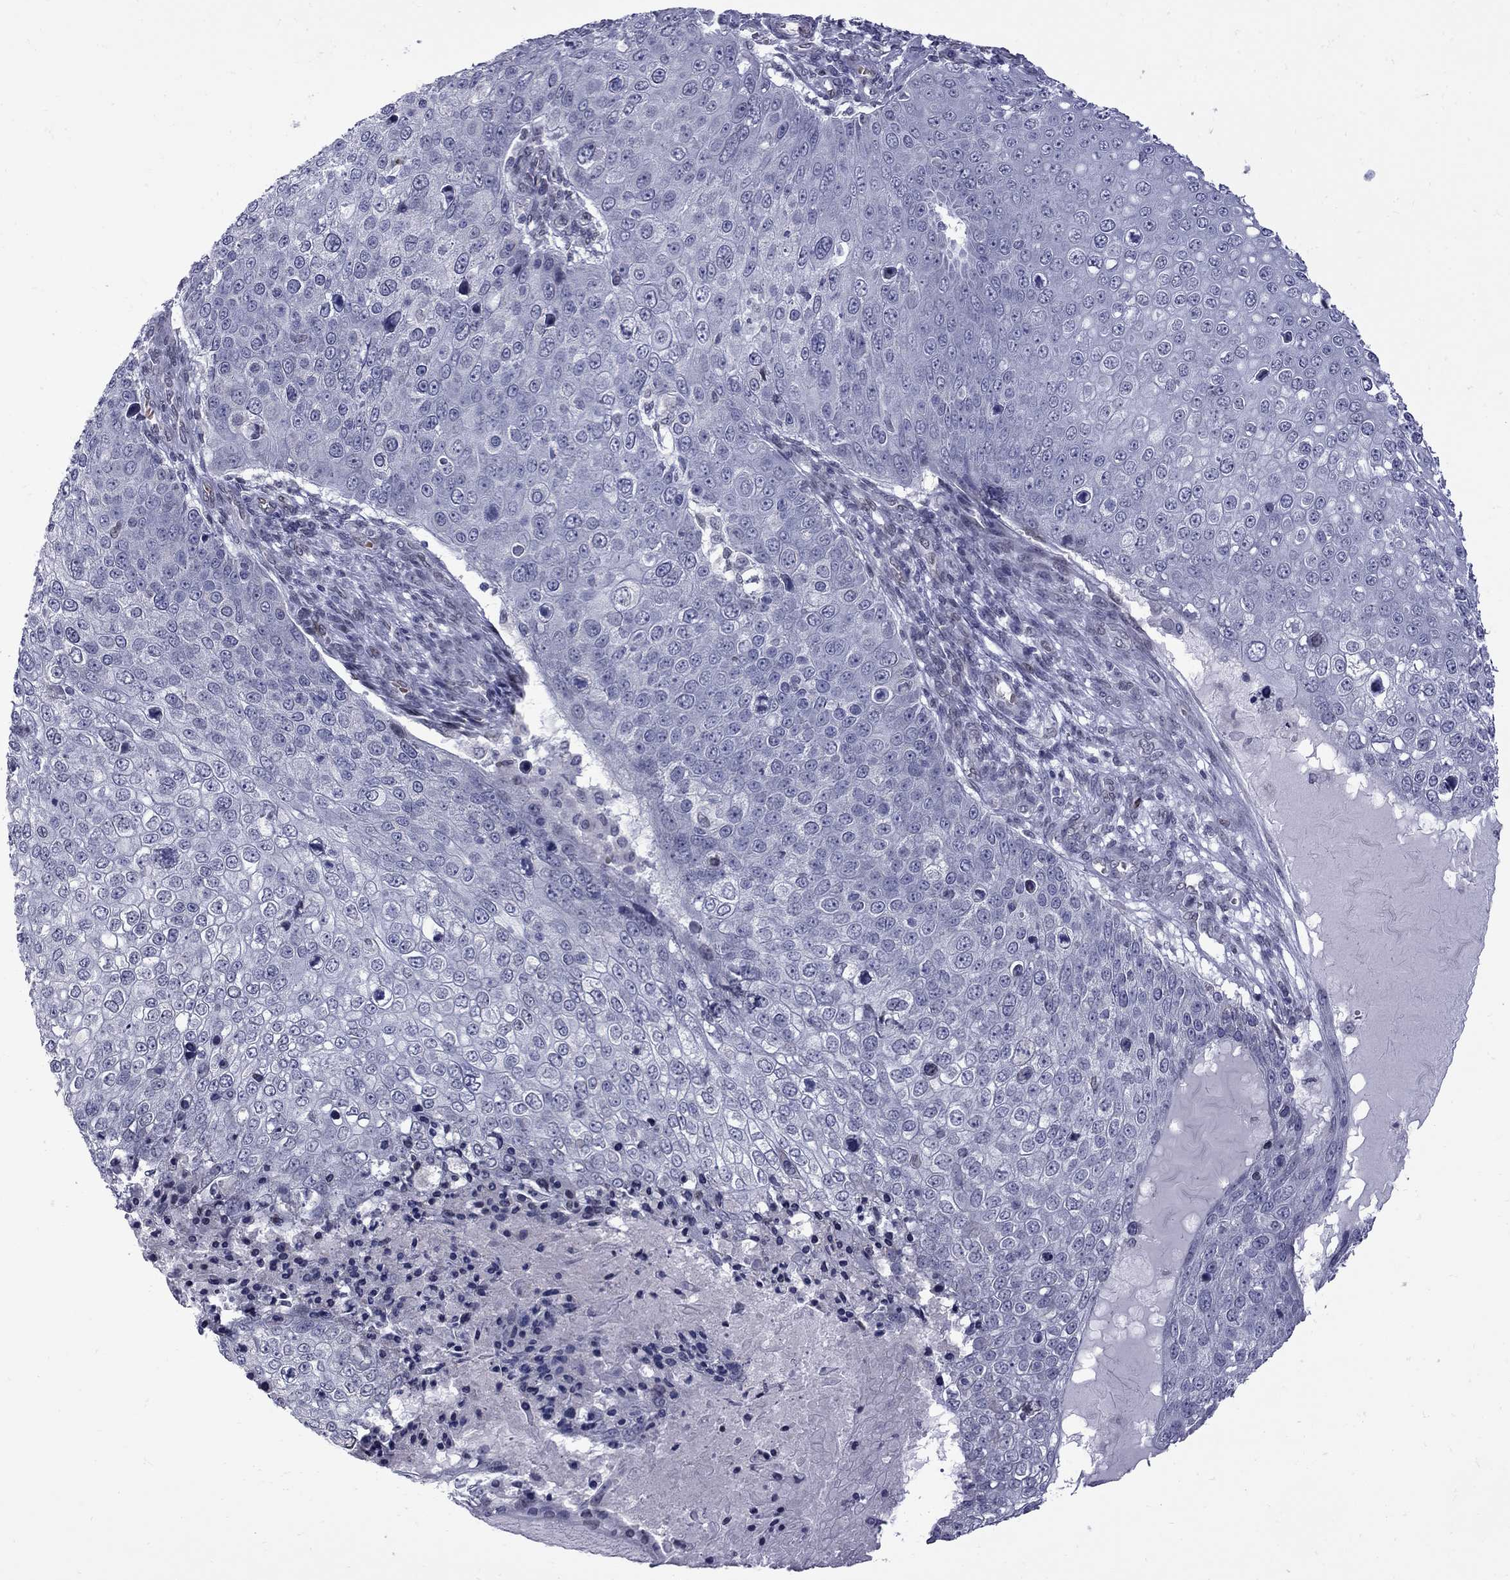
{"staining": {"intensity": "negative", "quantity": "none", "location": "none"}, "tissue": "skin cancer", "cell_type": "Tumor cells", "image_type": "cancer", "snomed": [{"axis": "morphology", "description": "Squamous cell carcinoma, NOS"}, {"axis": "topography", "description": "Skin"}], "caption": "High power microscopy image of an immunohistochemistry (IHC) histopathology image of squamous cell carcinoma (skin), revealing no significant staining in tumor cells.", "gene": "CLTCL1", "patient": {"sex": "male", "age": 71}}